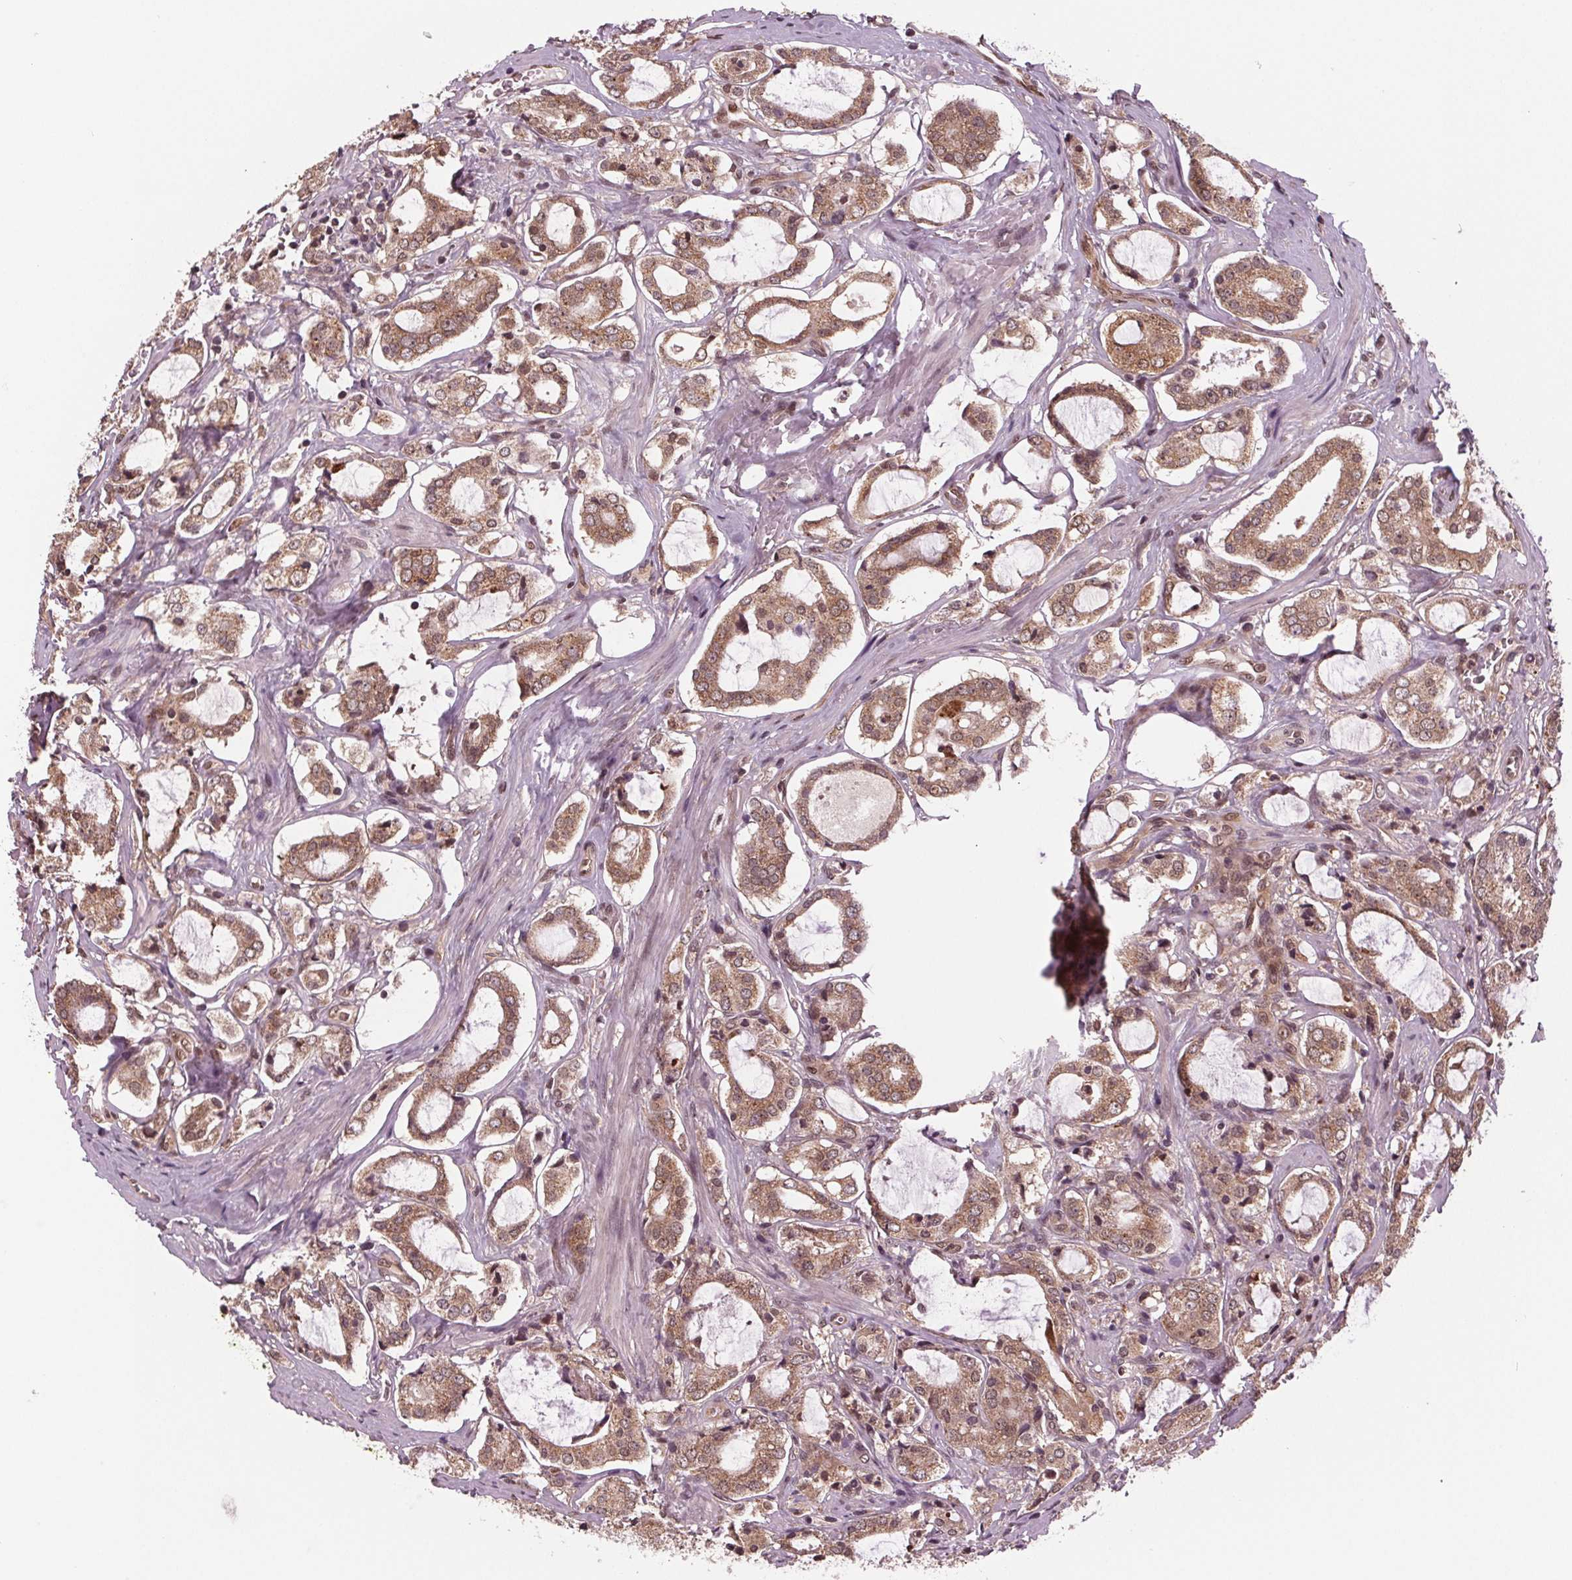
{"staining": {"intensity": "moderate", "quantity": ">75%", "location": "cytoplasmic/membranous,nuclear"}, "tissue": "prostate cancer", "cell_type": "Tumor cells", "image_type": "cancer", "snomed": [{"axis": "morphology", "description": "Adenocarcinoma, NOS"}, {"axis": "topography", "description": "Prostate"}], "caption": "Immunohistochemistry (IHC) (DAB) staining of prostate cancer reveals moderate cytoplasmic/membranous and nuclear protein positivity in about >75% of tumor cells.", "gene": "STAT3", "patient": {"sex": "male", "age": 66}}